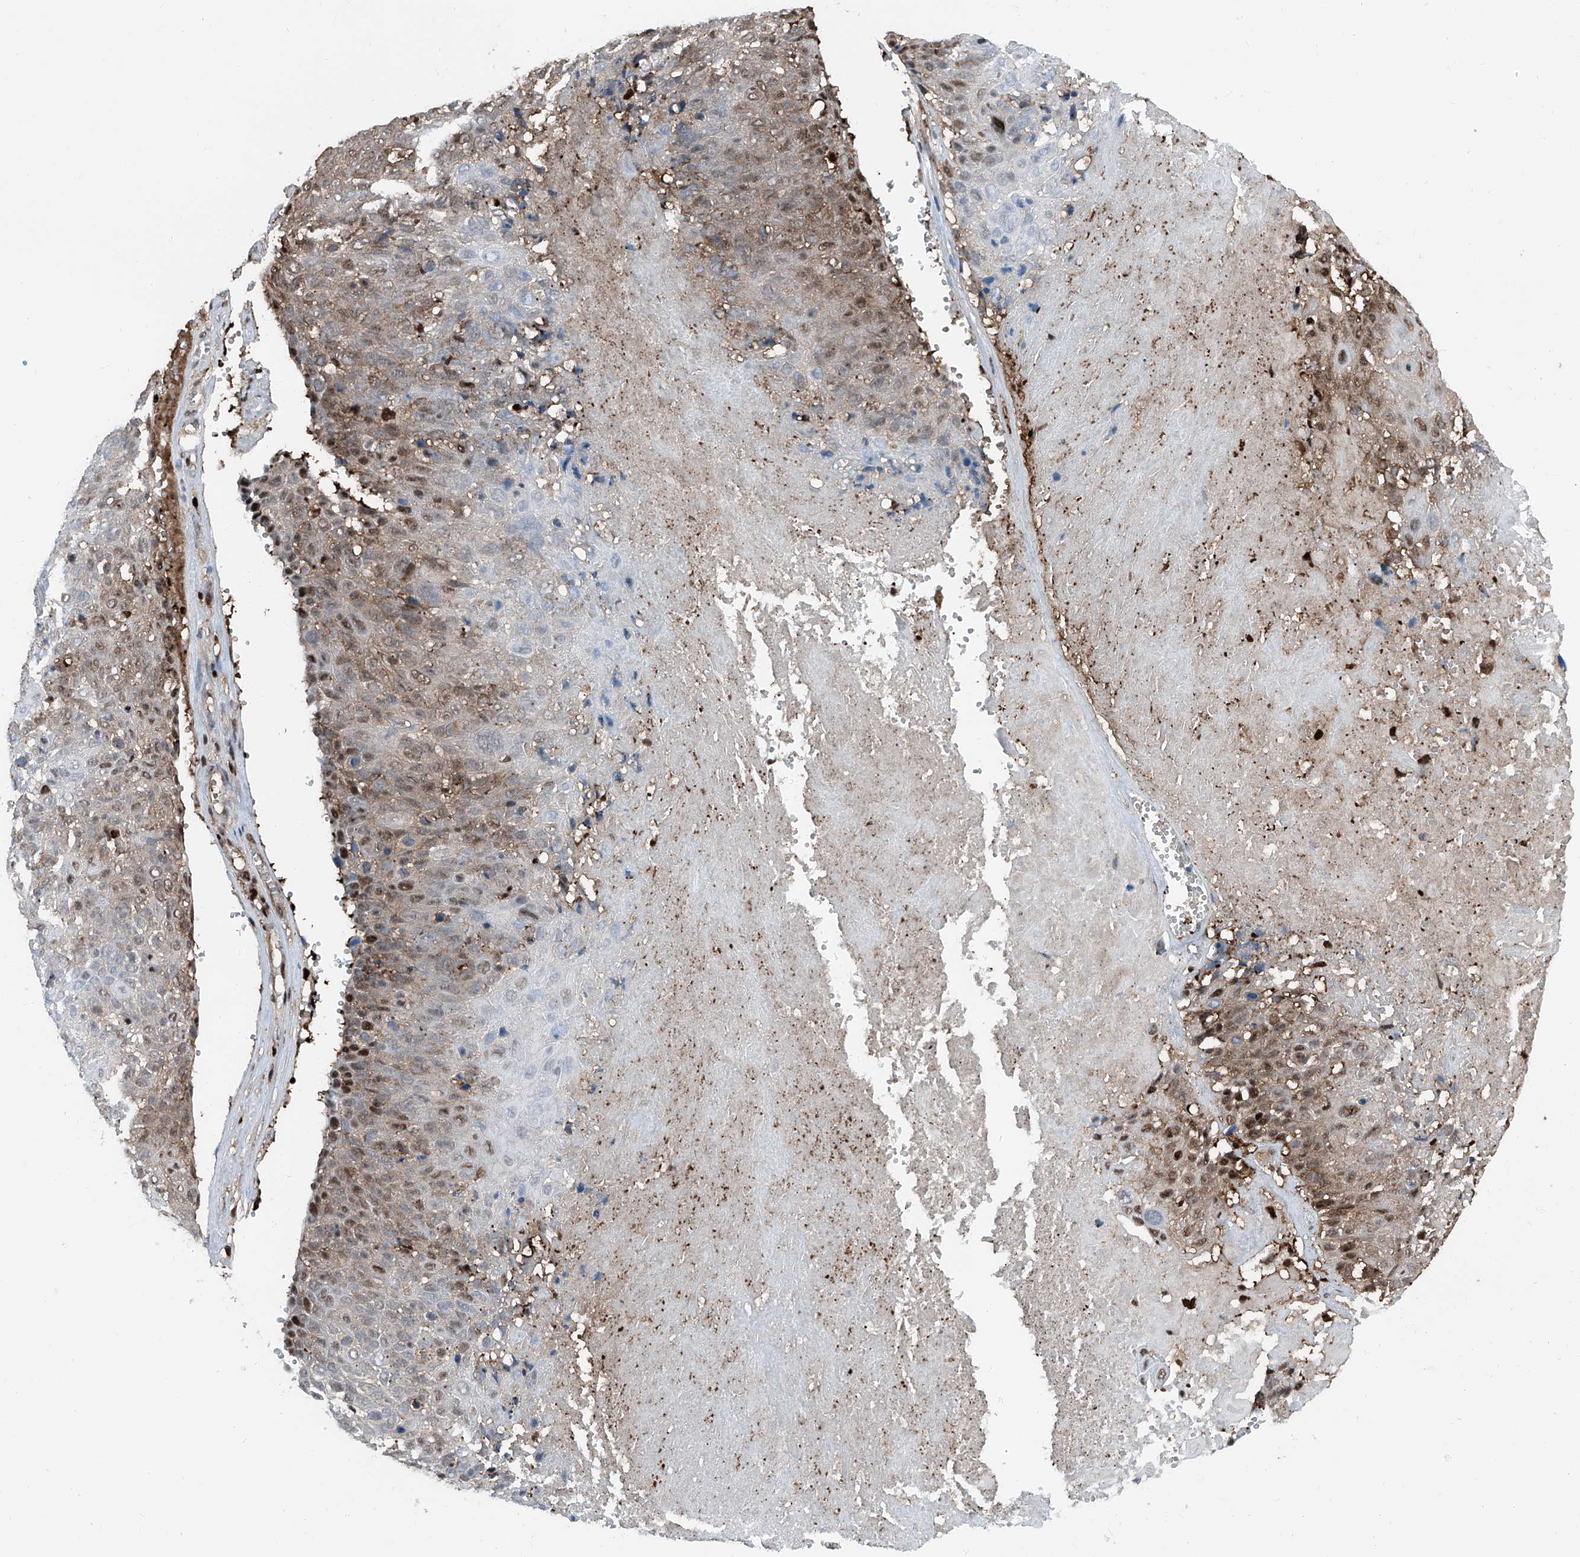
{"staining": {"intensity": "moderate", "quantity": "25%-75%", "location": "cytoplasmic/membranous,nuclear"}, "tissue": "cervical cancer", "cell_type": "Tumor cells", "image_type": "cancer", "snomed": [{"axis": "morphology", "description": "Squamous cell carcinoma, NOS"}, {"axis": "topography", "description": "Cervix"}], "caption": "Immunohistochemistry histopathology image of human squamous cell carcinoma (cervical) stained for a protein (brown), which exhibits medium levels of moderate cytoplasmic/membranous and nuclear expression in about 25%-75% of tumor cells.", "gene": "PSMB10", "patient": {"sex": "female", "age": 74}}